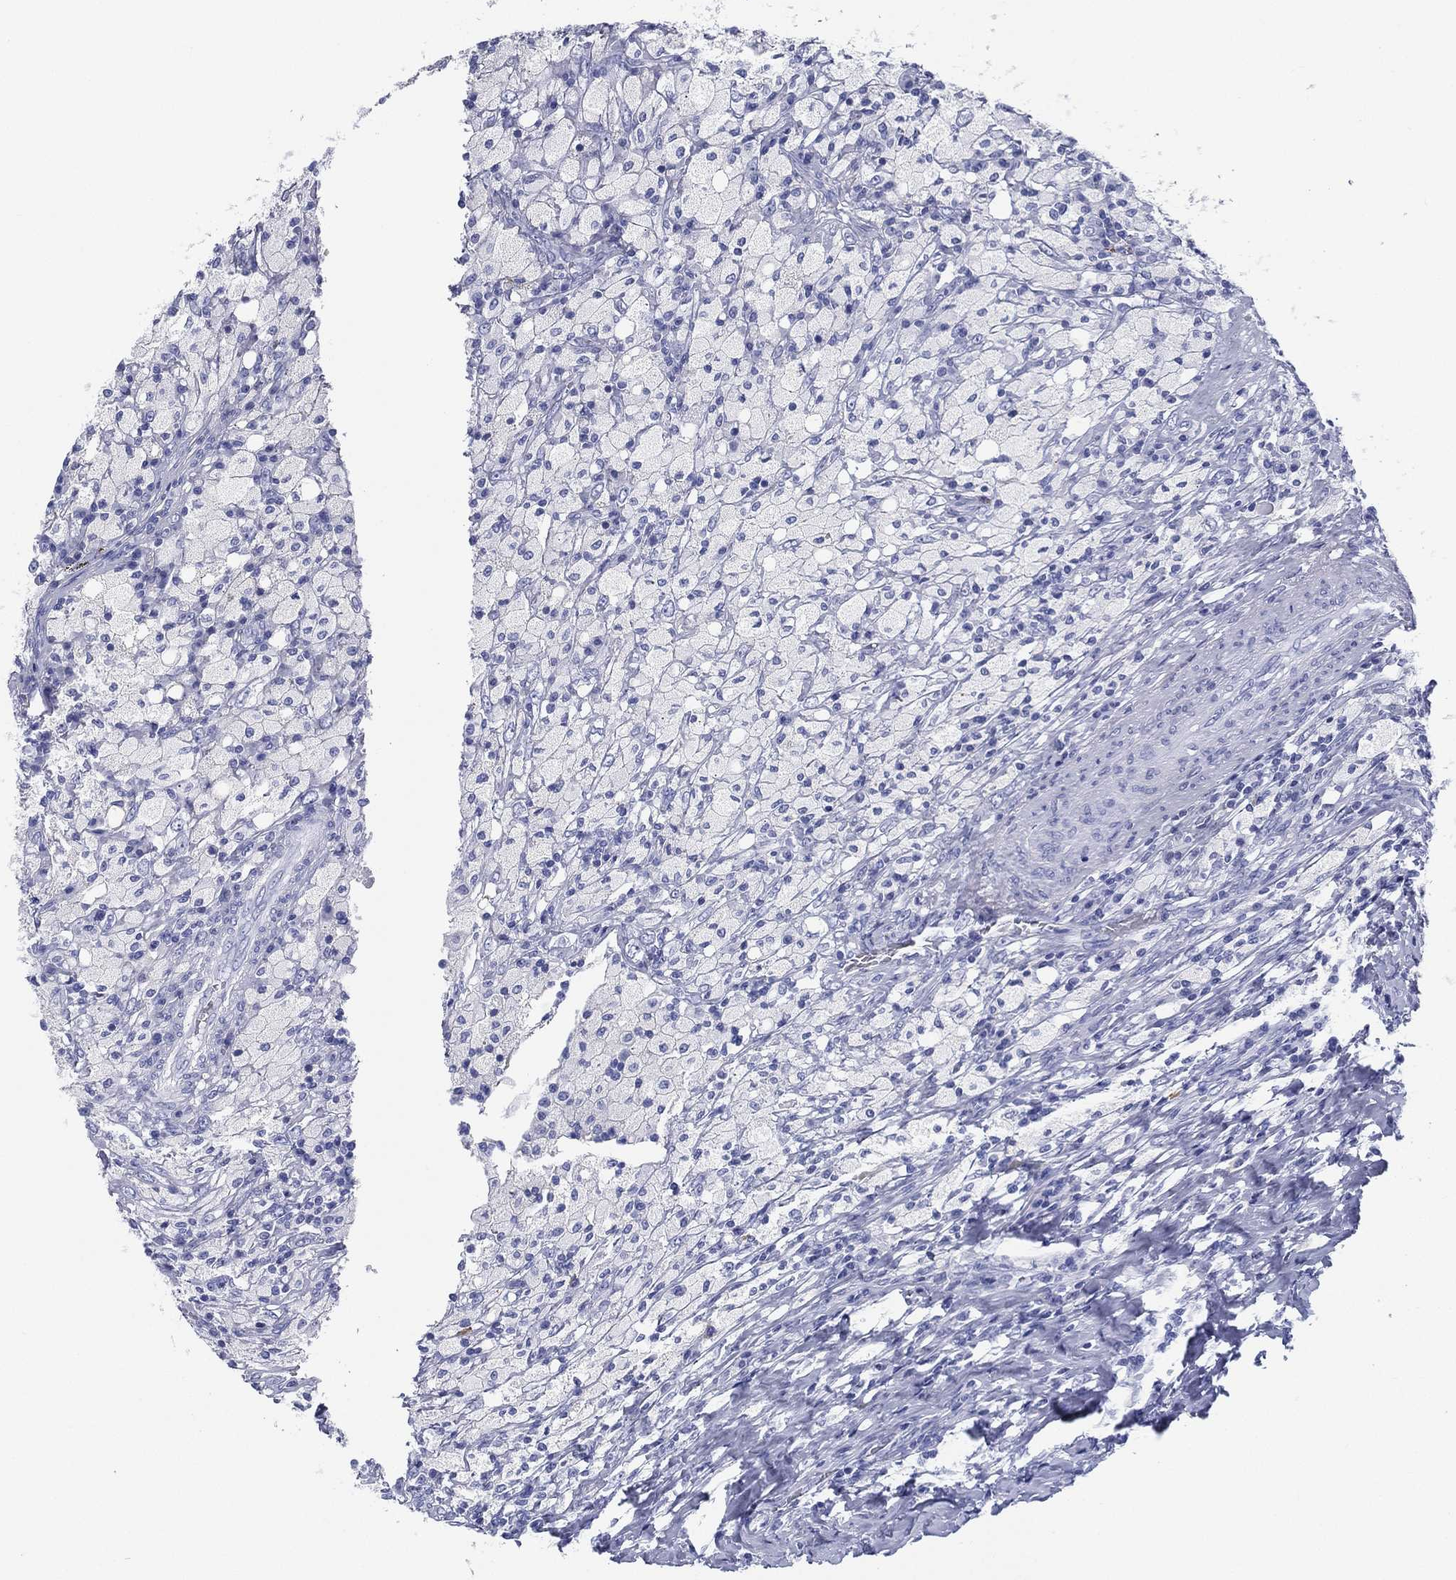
{"staining": {"intensity": "negative", "quantity": "none", "location": "none"}, "tissue": "testis cancer", "cell_type": "Tumor cells", "image_type": "cancer", "snomed": [{"axis": "morphology", "description": "Necrosis, NOS"}, {"axis": "morphology", "description": "Carcinoma, Embryonal, NOS"}, {"axis": "topography", "description": "Testis"}], "caption": "Immunohistochemistry image of testis cancer stained for a protein (brown), which displays no expression in tumor cells.", "gene": "RSPH4A", "patient": {"sex": "male", "age": 19}}